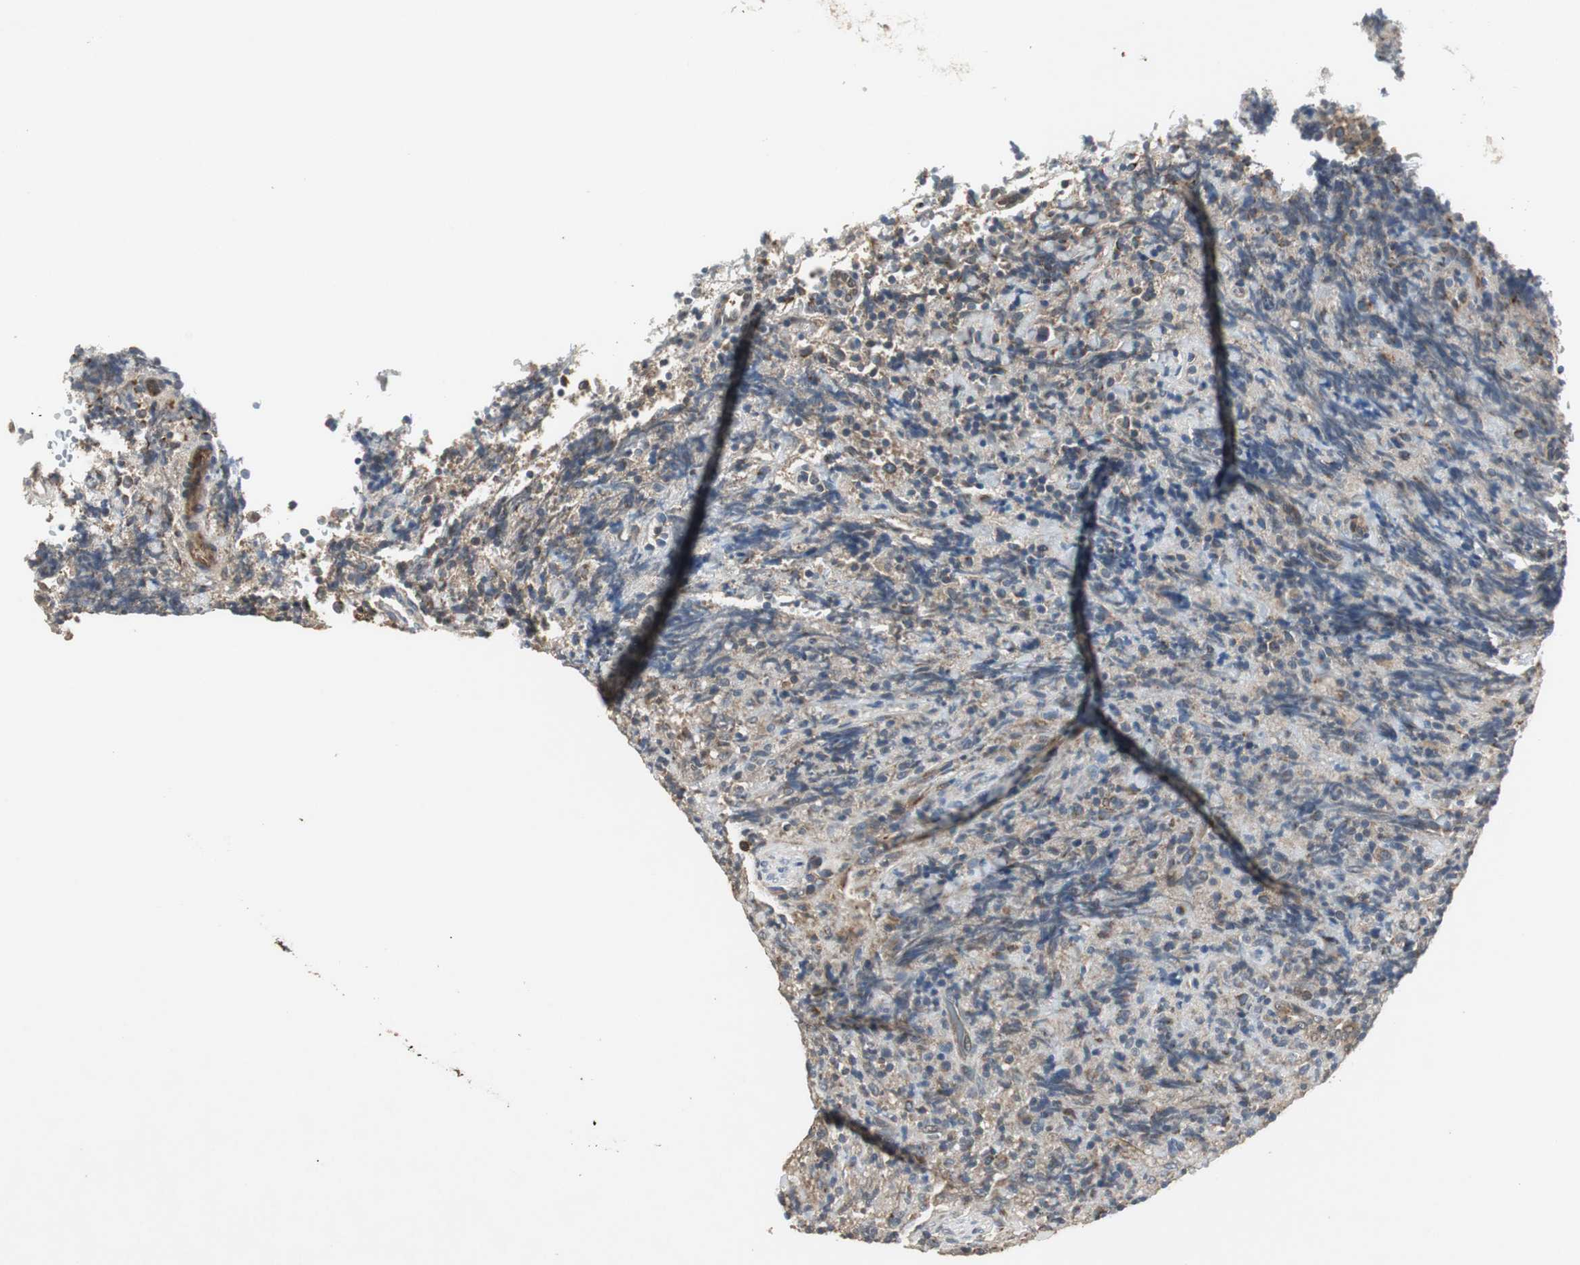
{"staining": {"intensity": "moderate", "quantity": ">75%", "location": "cytoplasmic/membranous"}, "tissue": "lymphoma", "cell_type": "Tumor cells", "image_type": "cancer", "snomed": [{"axis": "morphology", "description": "Malignant lymphoma, non-Hodgkin's type, High grade"}, {"axis": "topography", "description": "Tonsil"}], "caption": "Tumor cells exhibit moderate cytoplasmic/membranous staining in about >75% of cells in high-grade malignant lymphoma, non-Hodgkin's type. The staining is performed using DAB brown chromogen to label protein expression. The nuclei are counter-stained blue using hematoxylin.", "gene": "JTB", "patient": {"sex": "female", "age": 36}}